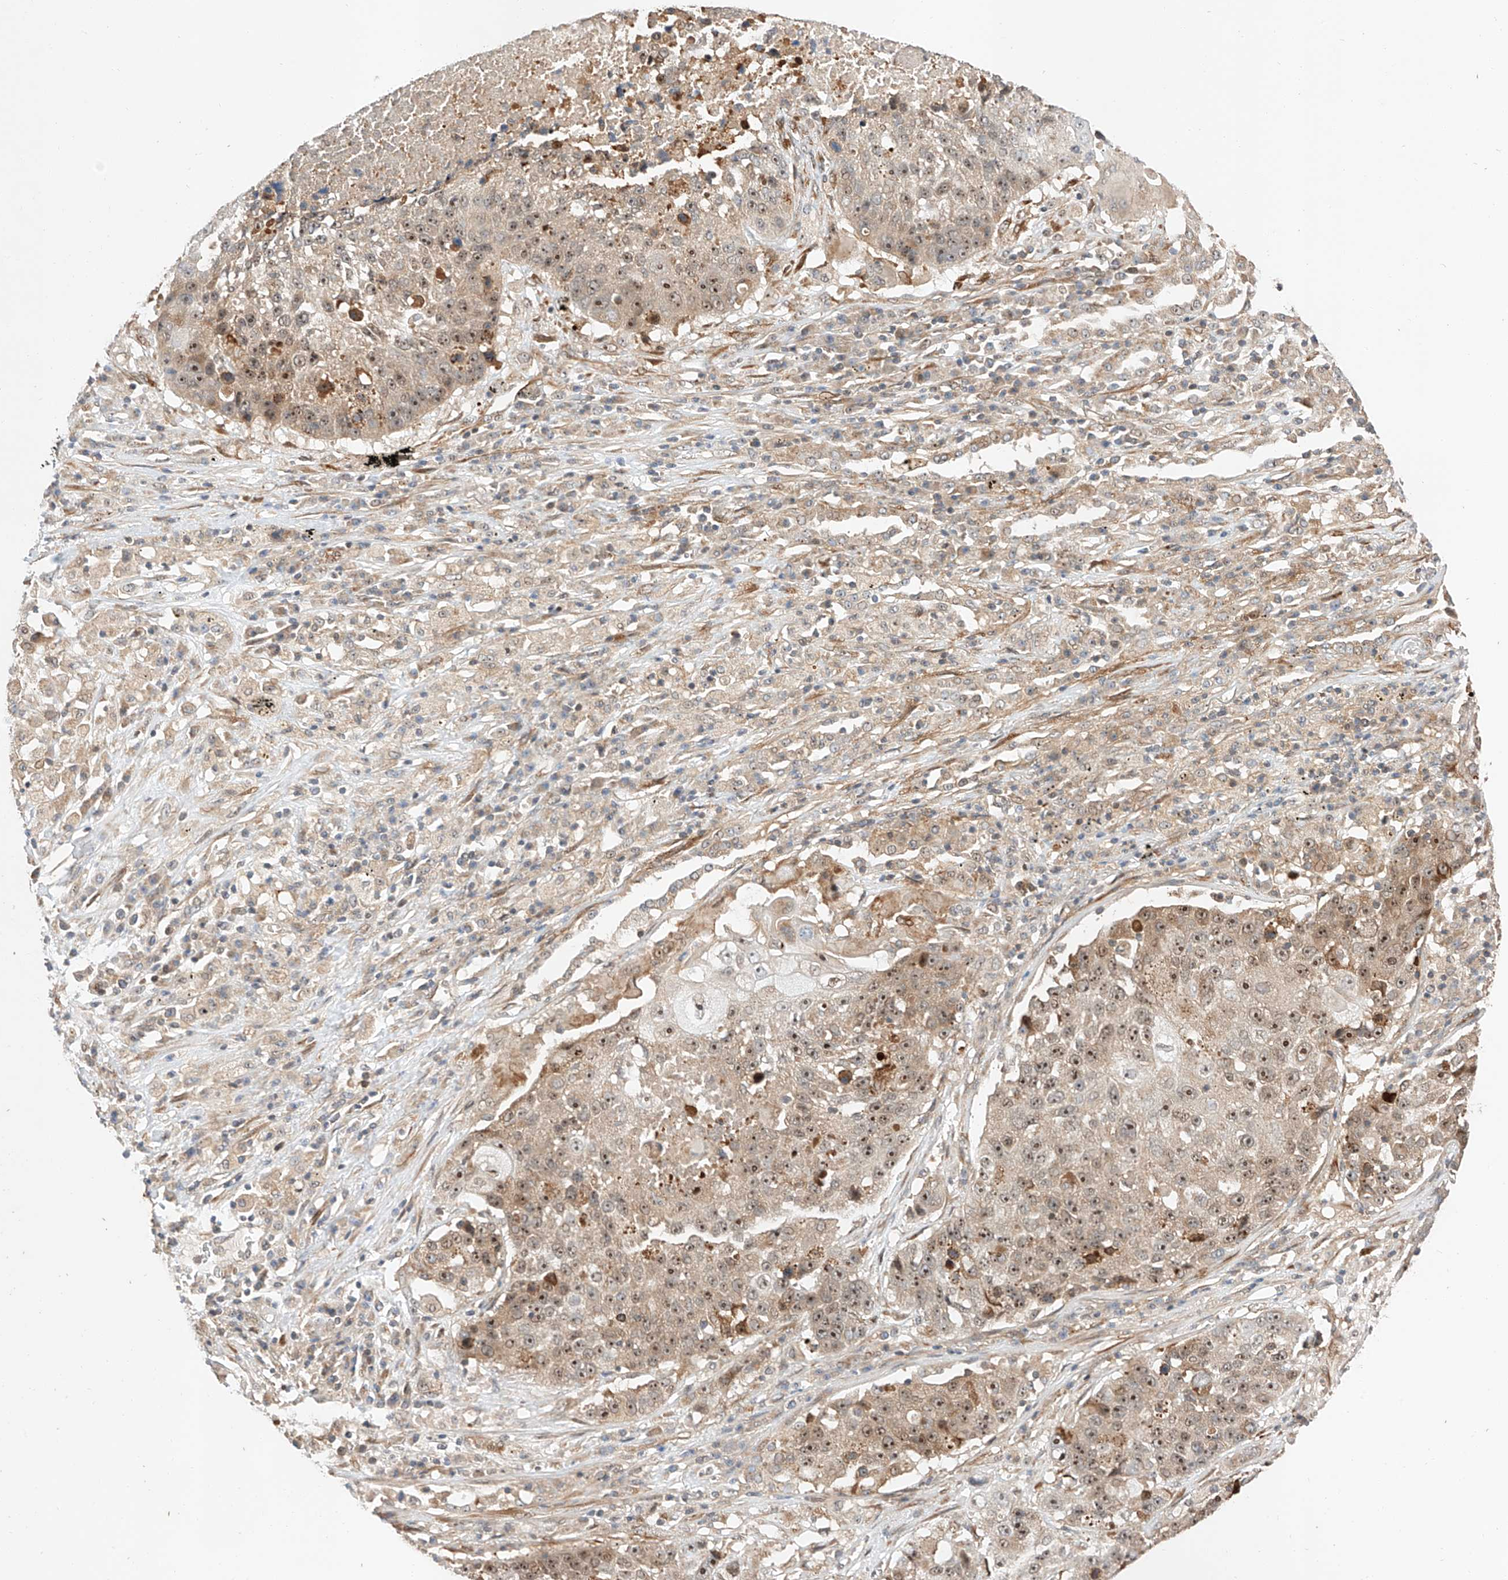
{"staining": {"intensity": "moderate", "quantity": ">75%", "location": "nuclear"}, "tissue": "lung cancer", "cell_type": "Tumor cells", "image_type": "cancer", "snomed": [{"axis": "morphology", "description": "Squamous cell carcinoma, NOS"}, {"axis": "topography", "description": "Lung"}], "caption": "Immunohistochemistry (IHC) histopathology image of neoplastic tissue: lung squamous cell carcinoma stained using IHC shows medium levels of moderate protein expression localized specifically in the nuclear of tumor cells, appearing as a nuclear brown color.", "gene": "RAB23", "patient": {"sex": "male", "age": 61}}